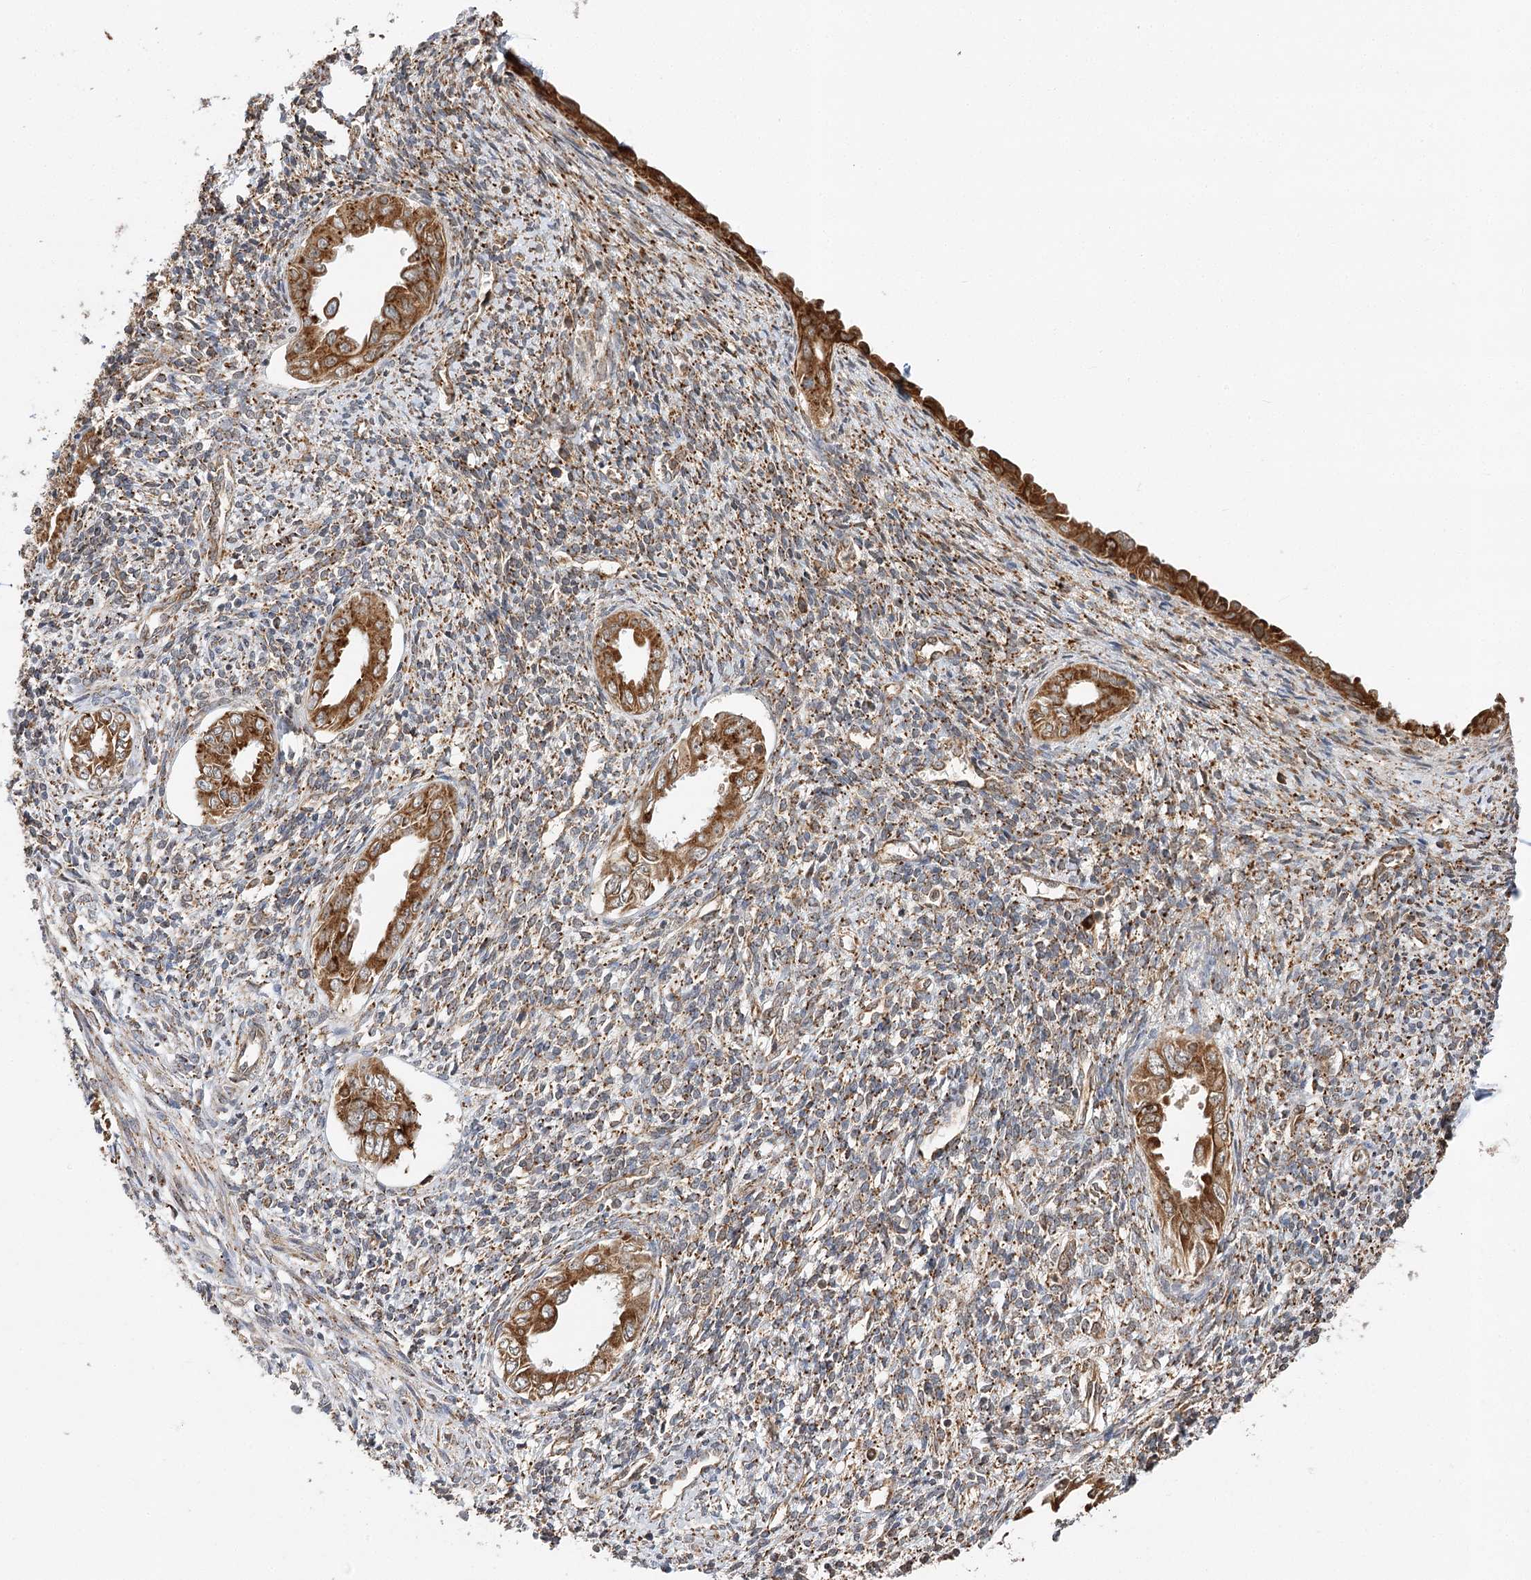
{"staining": {"intensity": "moderate", "quantity": ">75%", "location": "cytoplasmic/membranous"}, "tissue": "endometrium", "cell_type": "Cells in endometrial stroma", "image_type": "normal", "snomed": [{"axis": "morphology", "description": "Normal tissue, NOS"}, {"axis": "topography", "description": "Endometrium"}], "caption": "Normal endometrium demonstrates moderate cytoplasmic/membranous positivity in approximately >75% of cells in endometrial stroma.", "gene": "DNAJB14", "patient": {"sex": "female", "age": 66}}